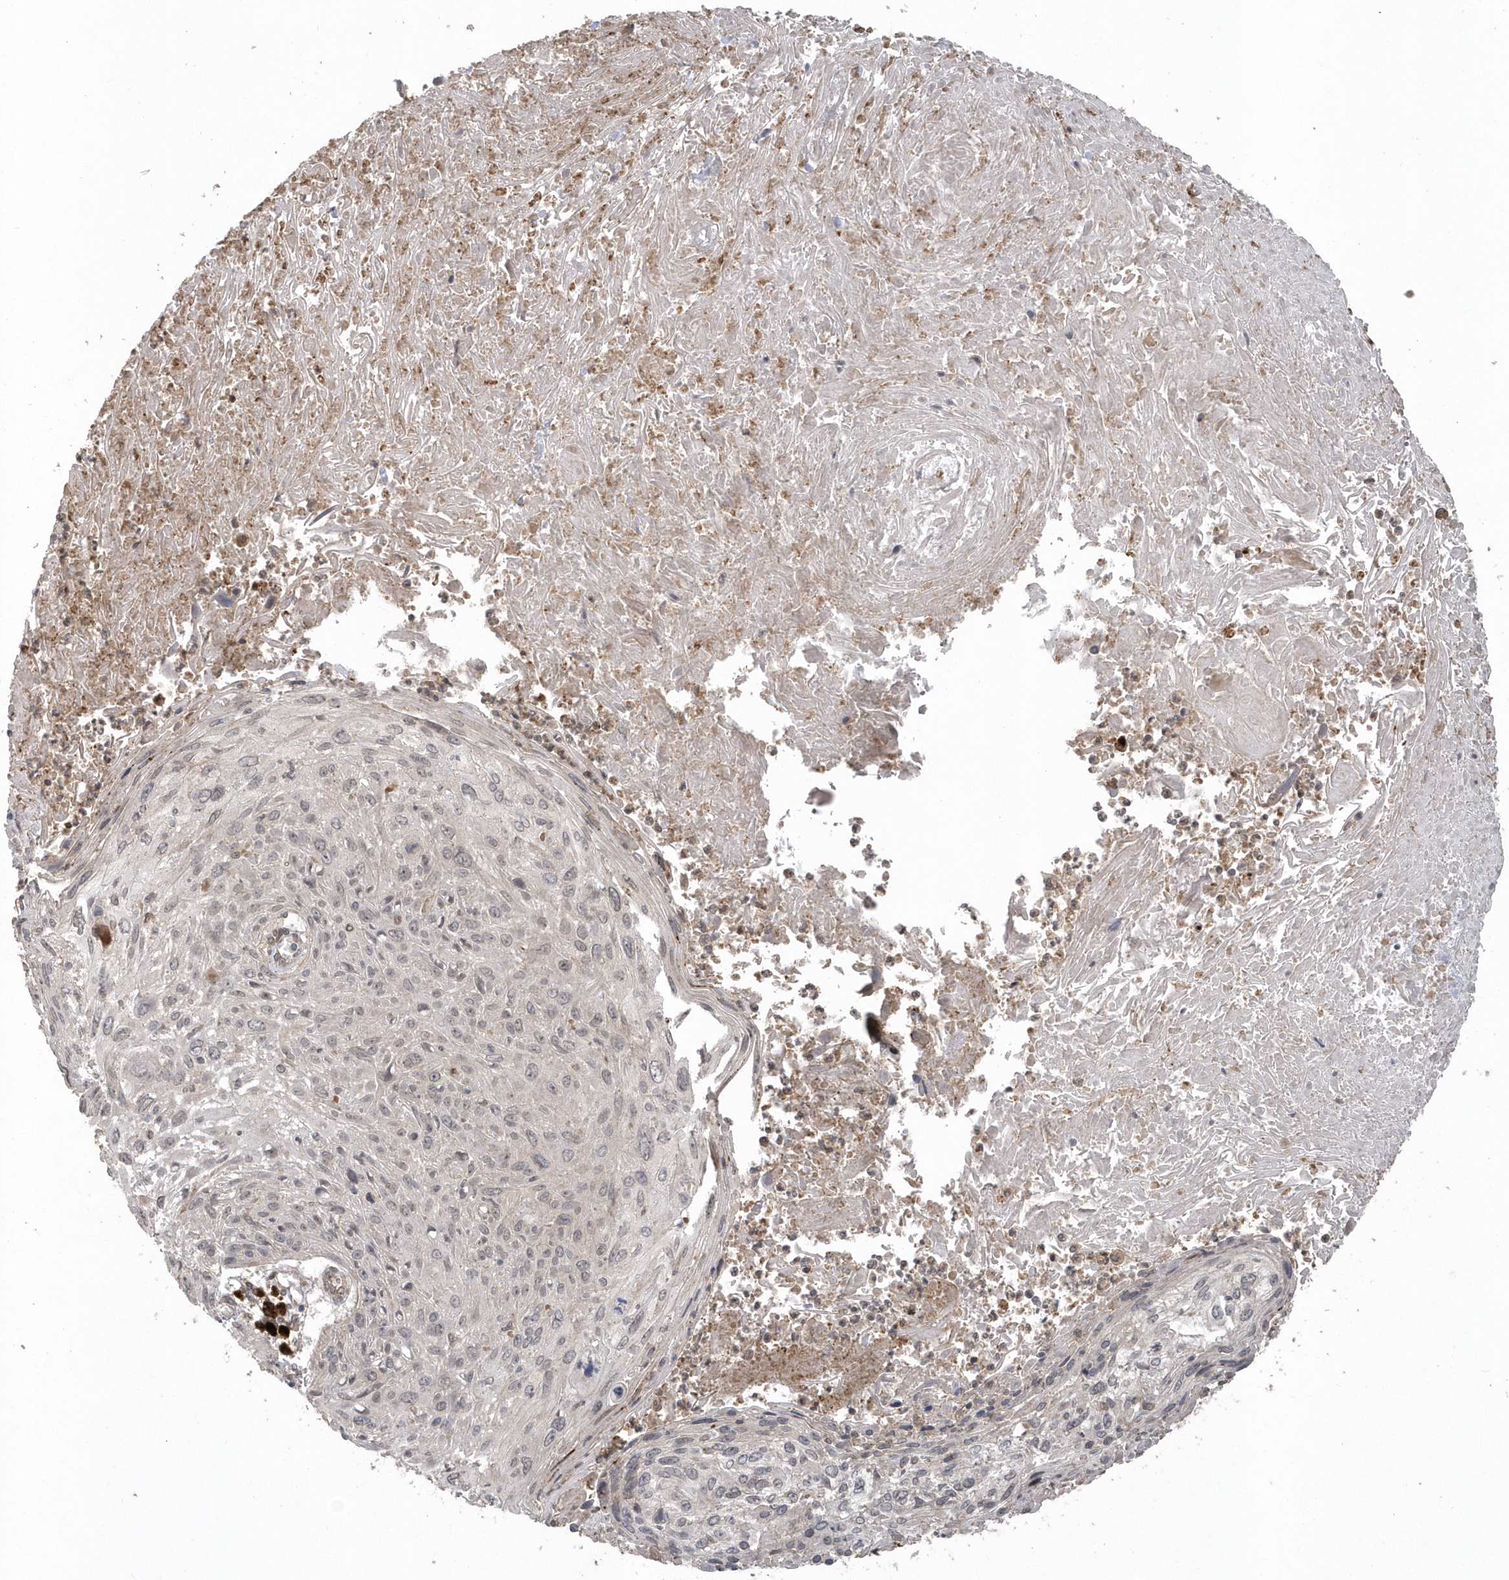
{"staining": {"intensity": "negative", "quantity": "none", "location": "none"}, "tissue": "cervical cancer", "cell_type": "Tumor cells", "image_type": "cancer", "snomed": [{"axis": "morphology", "description": "Squamous cell carcinoma, NOS"}, {"axis": "topography", "description": "Cervix"}], "caption": "Tumor cells are negative for protein expression in human cervical cancer. The staining is performed using DAB brown chromogen with nuclei counter-stained in using hematoxylin.", "gene": "HERPUD1", "patient": {"sex": "female", "age": 51}}